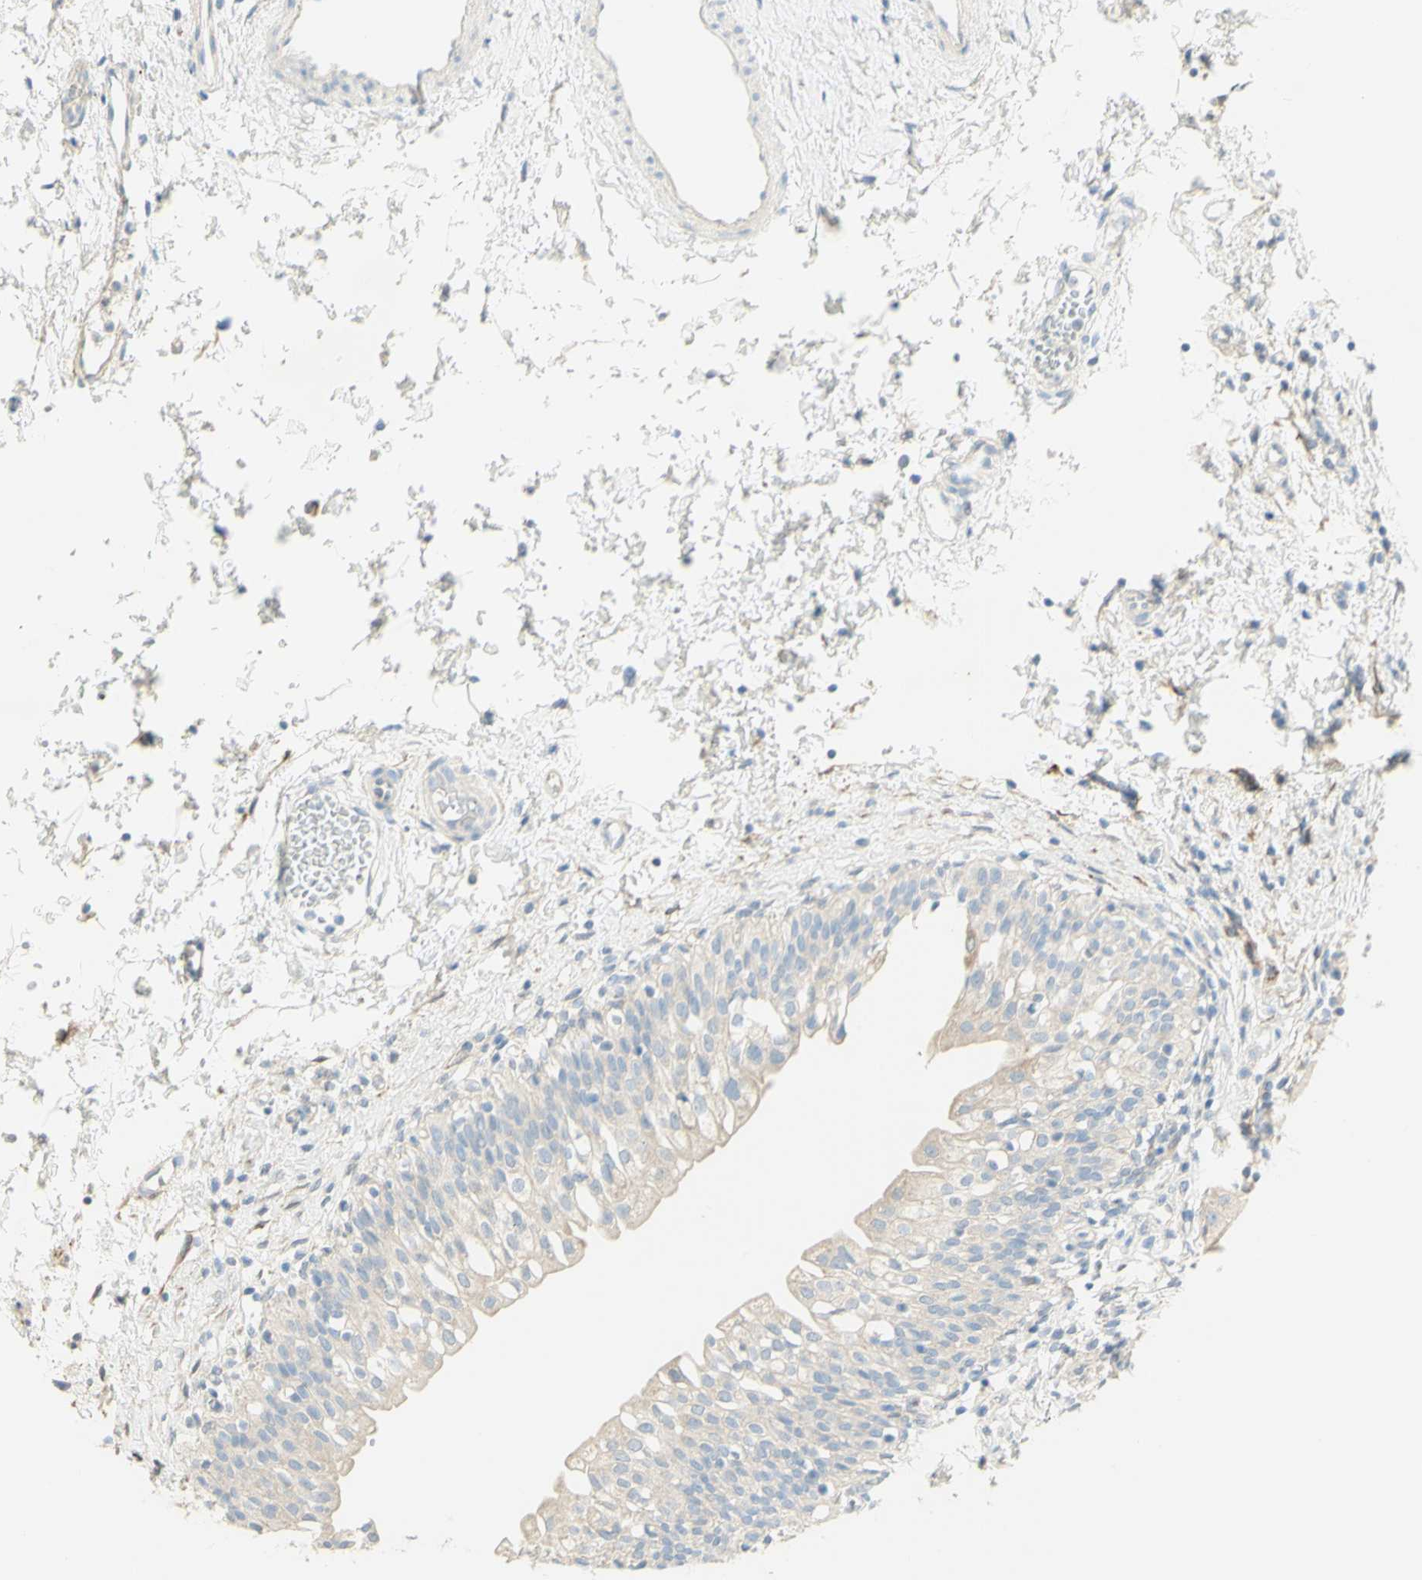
{"staining": {"intensity": "weak", "quantity": "25%-75%", "location": "cytoplasmic/membranous"}, "tissue": "urinary bladder", "cell_type": "Urothelial cells", "image_type": "normal", "snomed": [{"axis": "morphology", "description": "Normal tissue, NOS"}, {"axis": "topography", "description": "Urinary bladder"}], "caption": "IHC micrograph of unremarkable human urinary bladder stained for a protein (brown), which reveals low levels of weak cytoplasmic/membranous positivity in approximately 25%-75% of urothelial cells.", "gene": "GCNT3", "patient": {"sex": "male", "age": 55}}